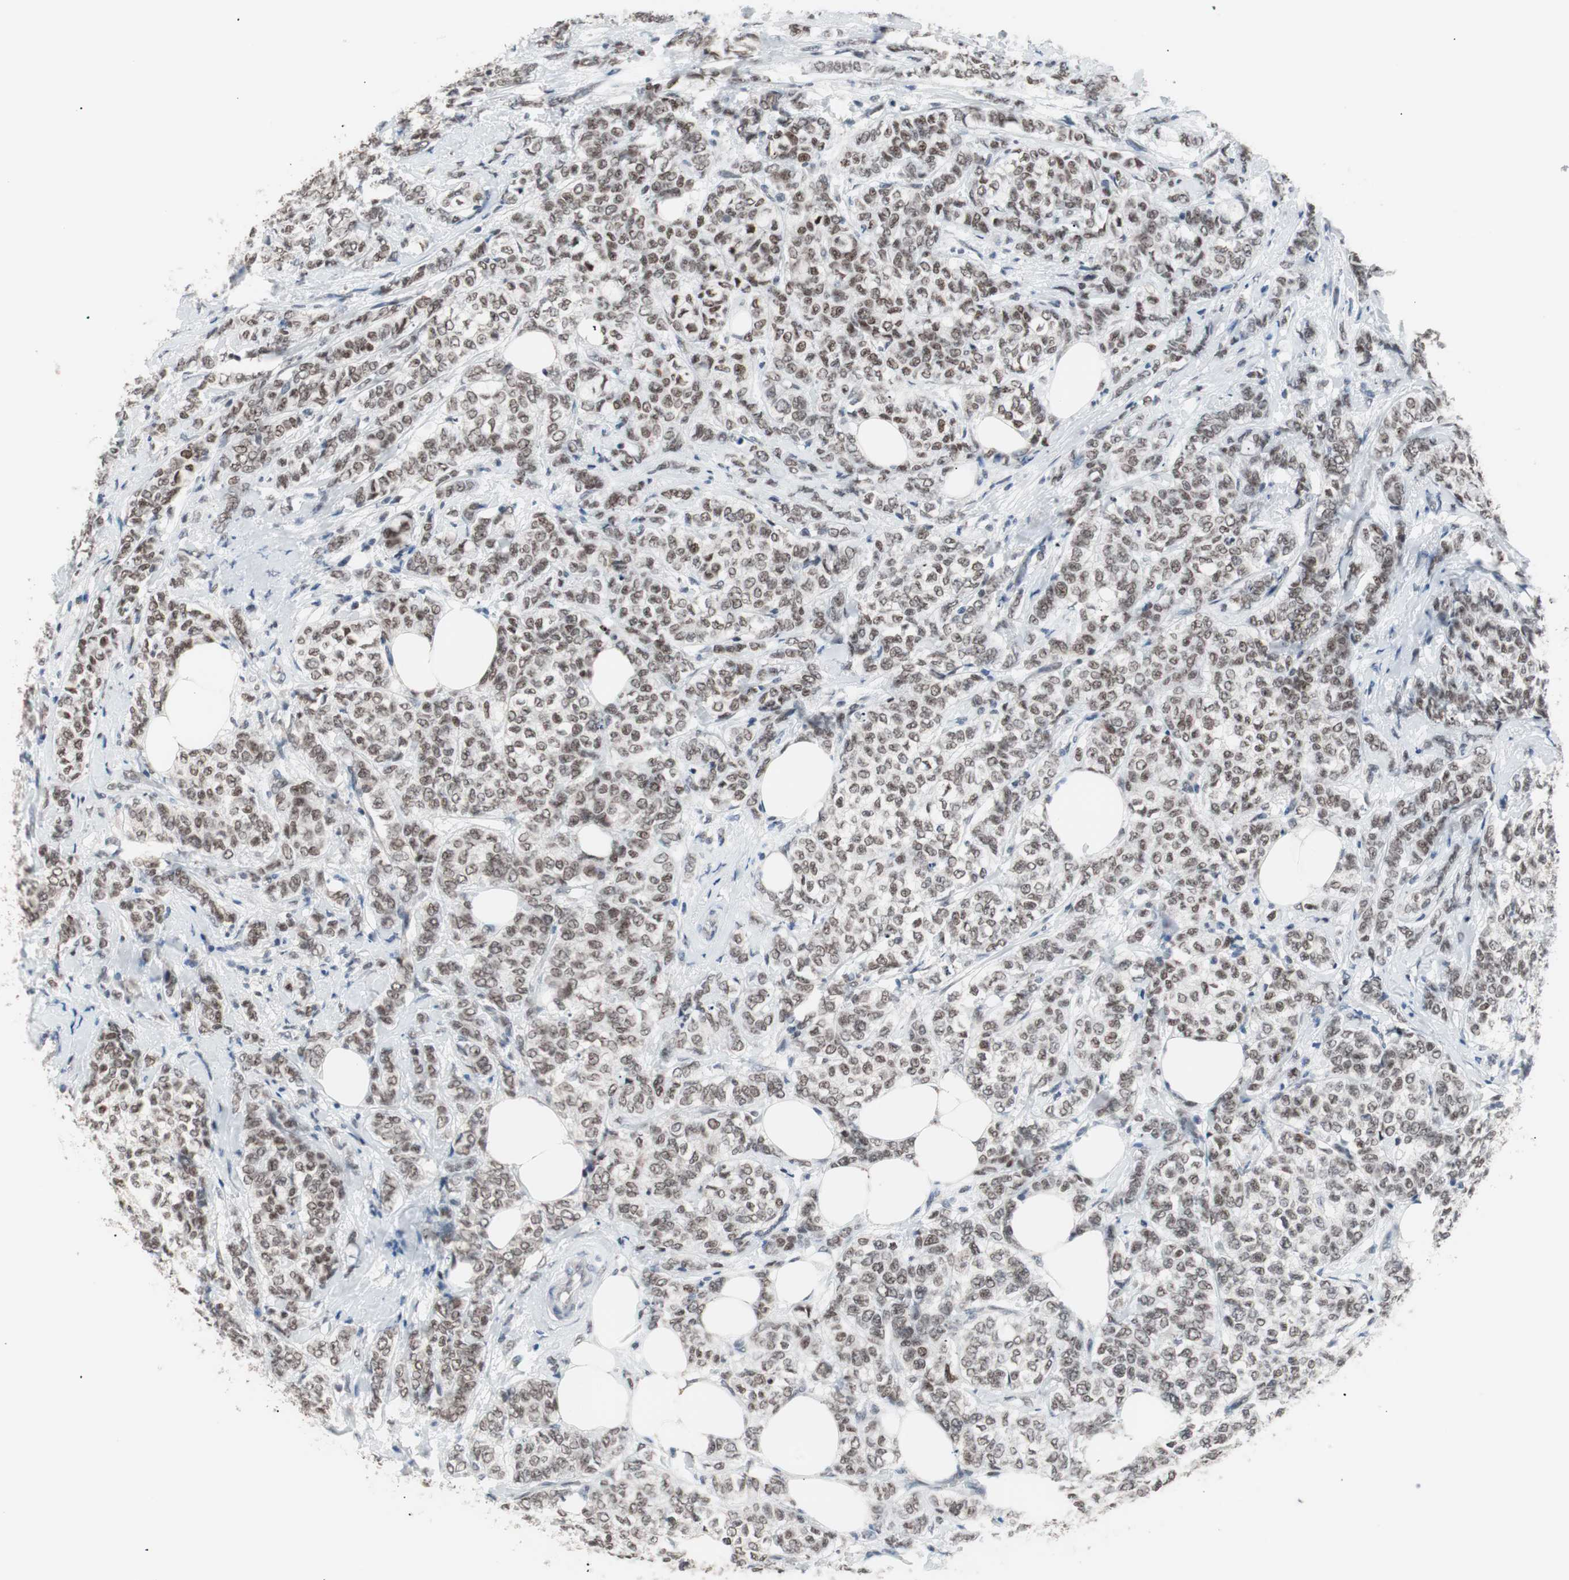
{"staining": {"intensity": "moderate", "quantity": ">75%", "location": "nuclear"}, "tissue": "breast cancer", "cell_type": "Tumor cells", "image_type": "cancer", "snomed": [{"axis": "morphology", "description": "Lobular carcinoma"}, {"axis": "topography", "description": "Breast"}], "caption": "Lobular carcinoma (breast) tissue exhibits moderate nuclear positivity in approximately >75% of tumor cells, visualized by immunohistochemistry.", "gene": "LIG3", "patient": {"sex": "female", "age": 60}}